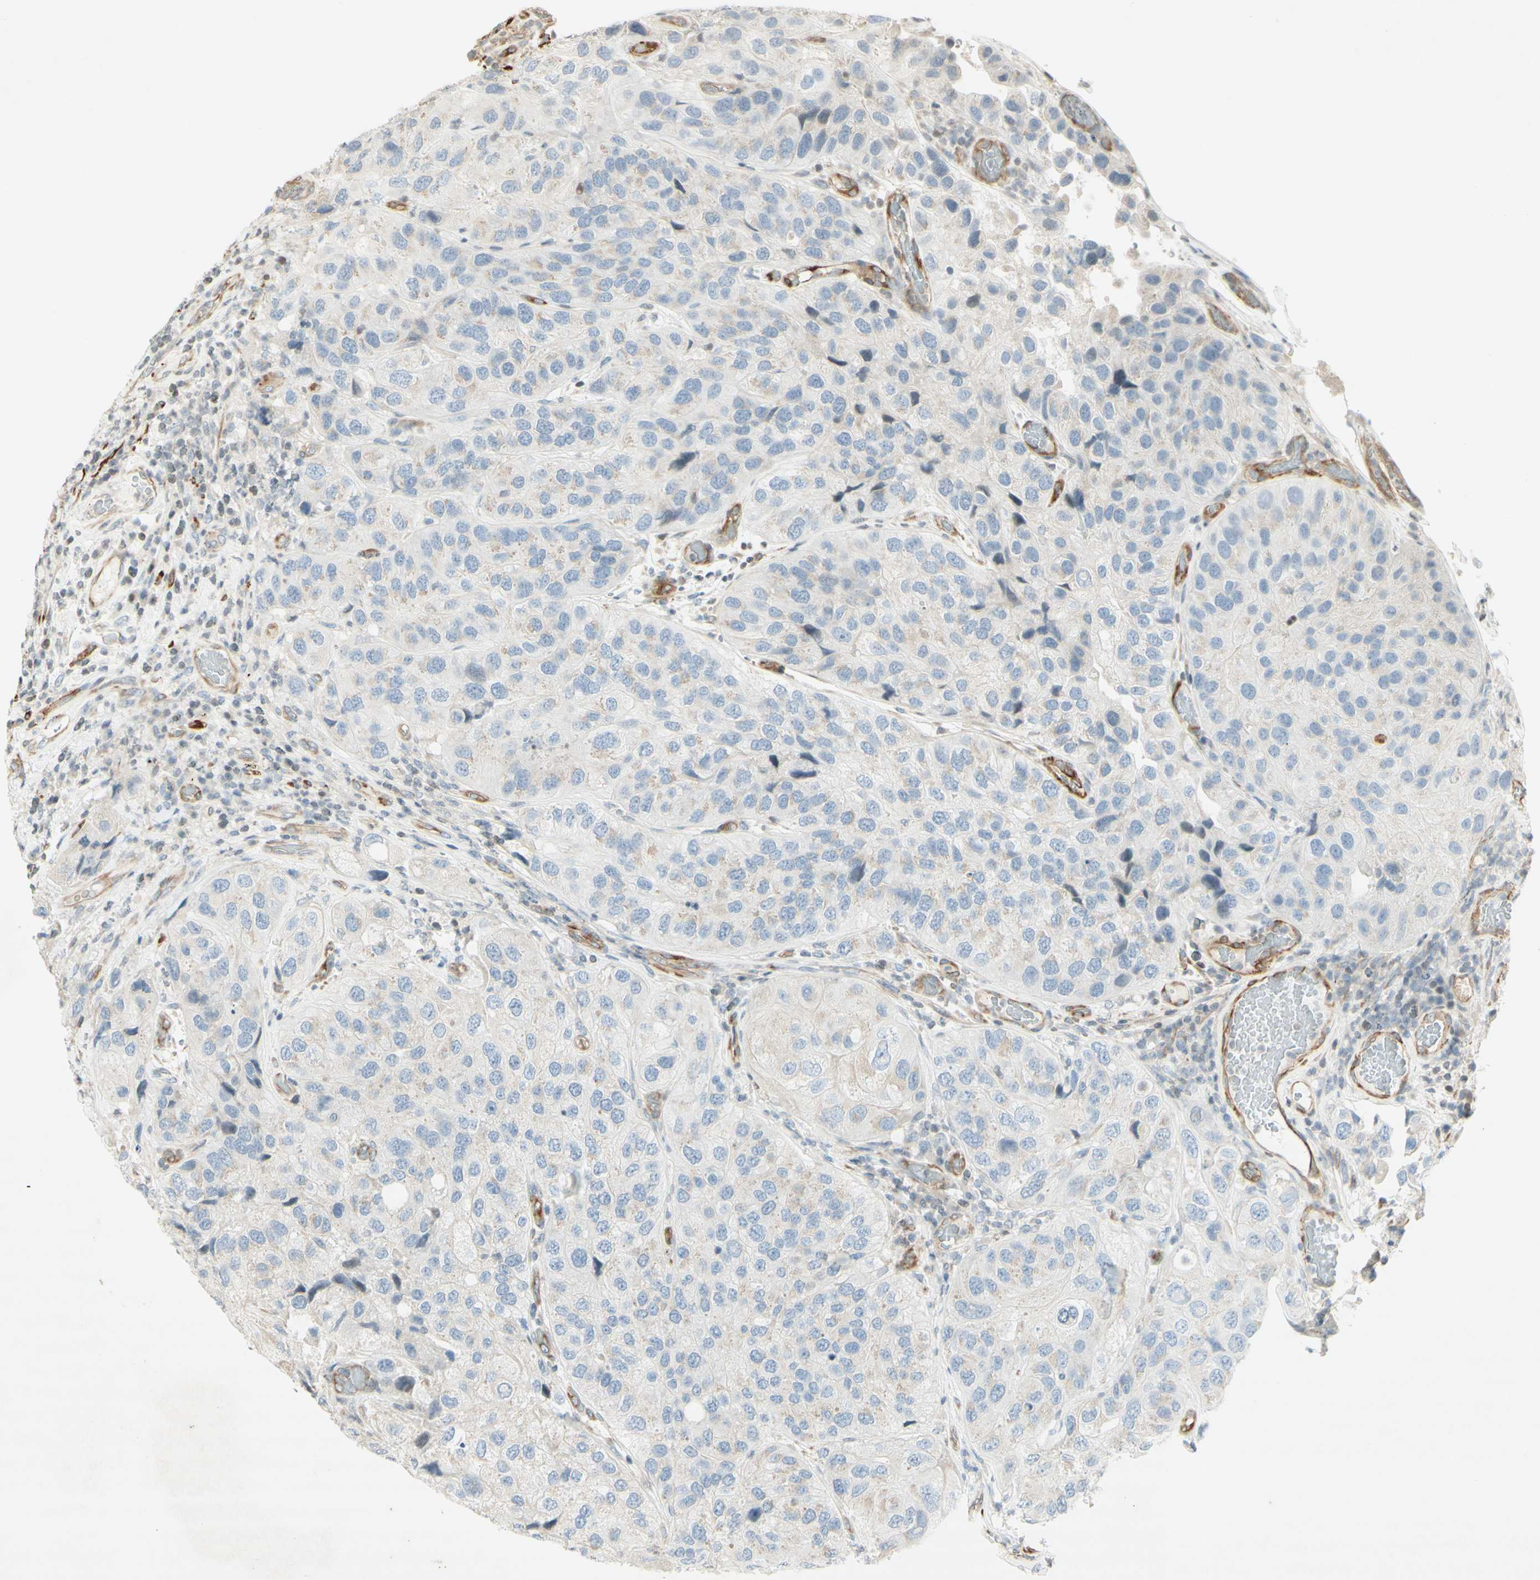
{"staining": {"intensity": "negative", "quantity": "none", "location": "none"}, "tissue": "urothelial cancer", "cell_type": "Tumor cells", "image_type": "cancer", "snomed": [{"axis": "morphology", "description": "Urothelial carcinoma, High grade"}, {"axis": "topography", "description": "Urinary bladder"}], "caption": "Protein analysis of urothelial carcinoma (high-grade) reveals no significant expression in tumor cells.", "gene": "MAP1B", "patient": {"sex": "female", "age": 64}}